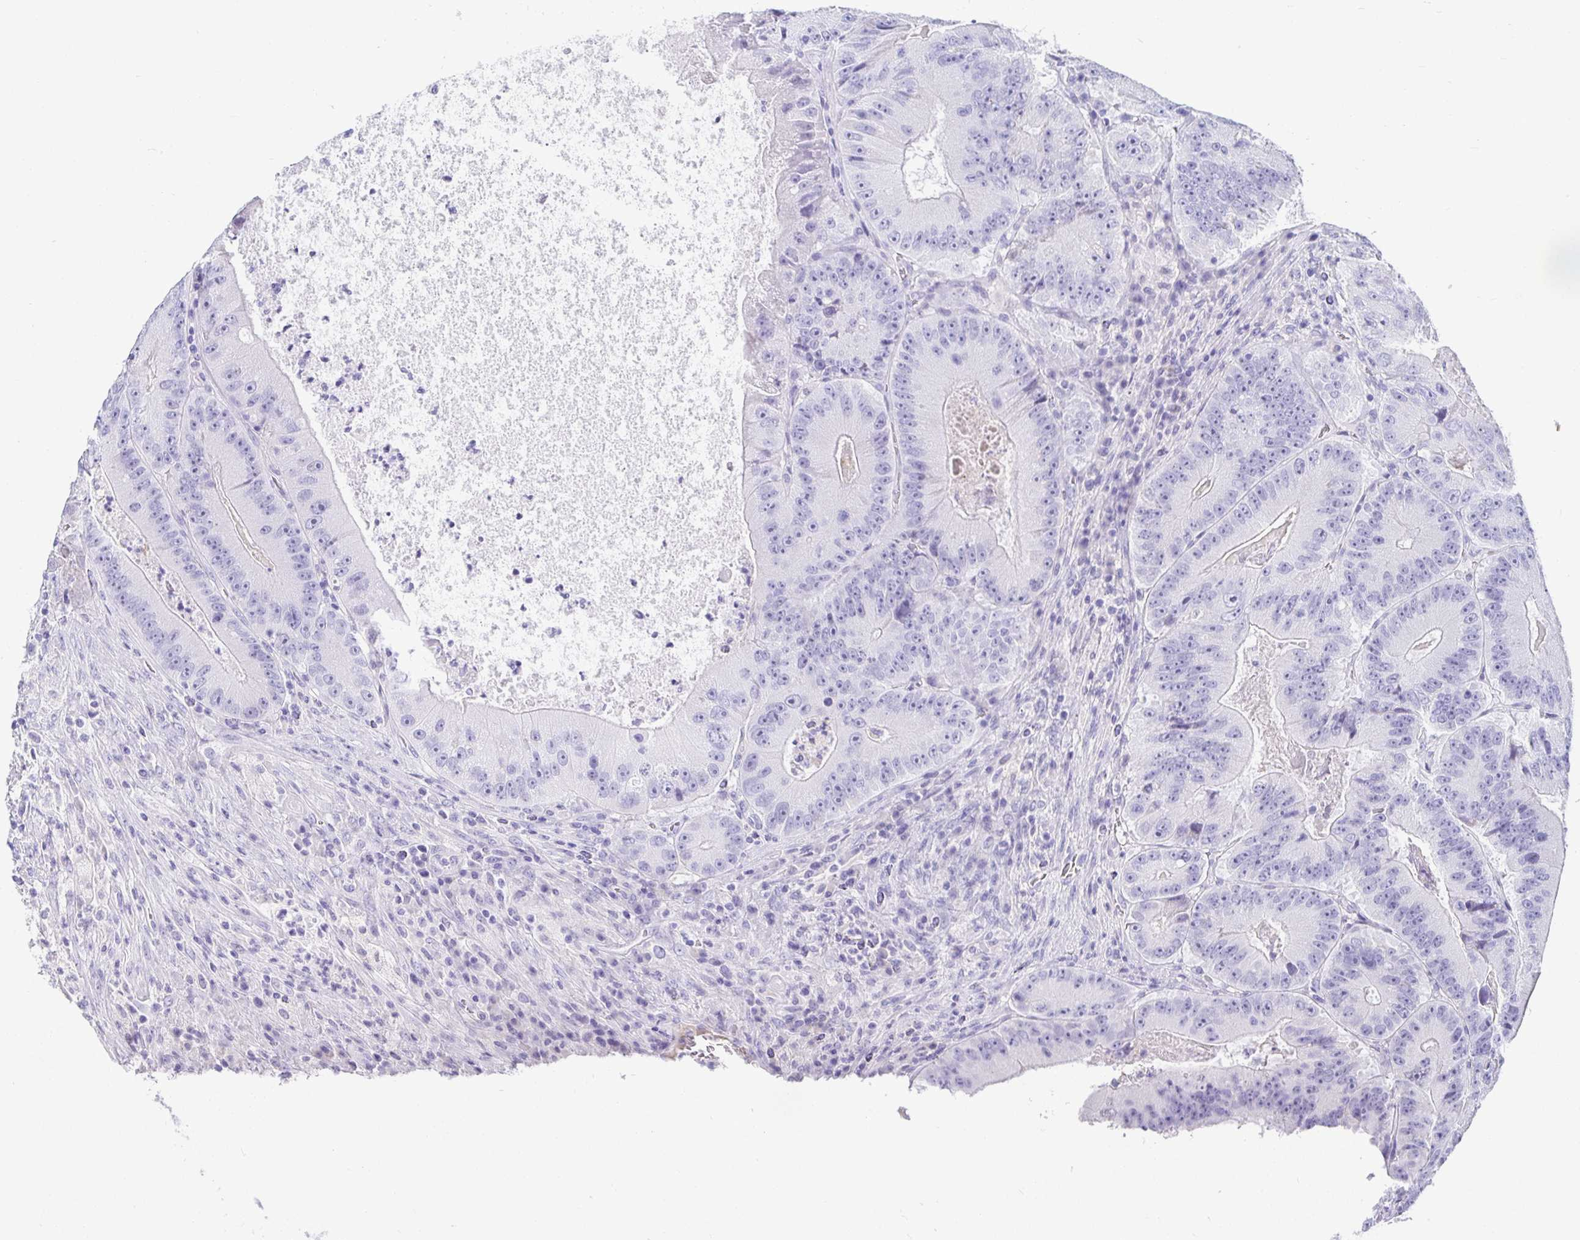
{"staining": {"intensity": "negative", "quantity": "none", "location": "none"}, "tissue": "colorectal cancer", "cell_type": "Tumor cells", "image_type": "cancer", "snomed": [{"axis": "morphology", "description": "Adenocarcinoma, NOS"}, {"axis": "topography", "description": "Colon"}], "caption": "Immunohistochemistry of adenocarcinoma (colorectal) shows no expression in tumor cells. (Brightfield microscopy of DAB (3,3'-diaminobenzidine) immunohistochemistry (IHC) at high magnification).", "gene": "TMEM241", "patient": {"sex": "female", "age": 86}}